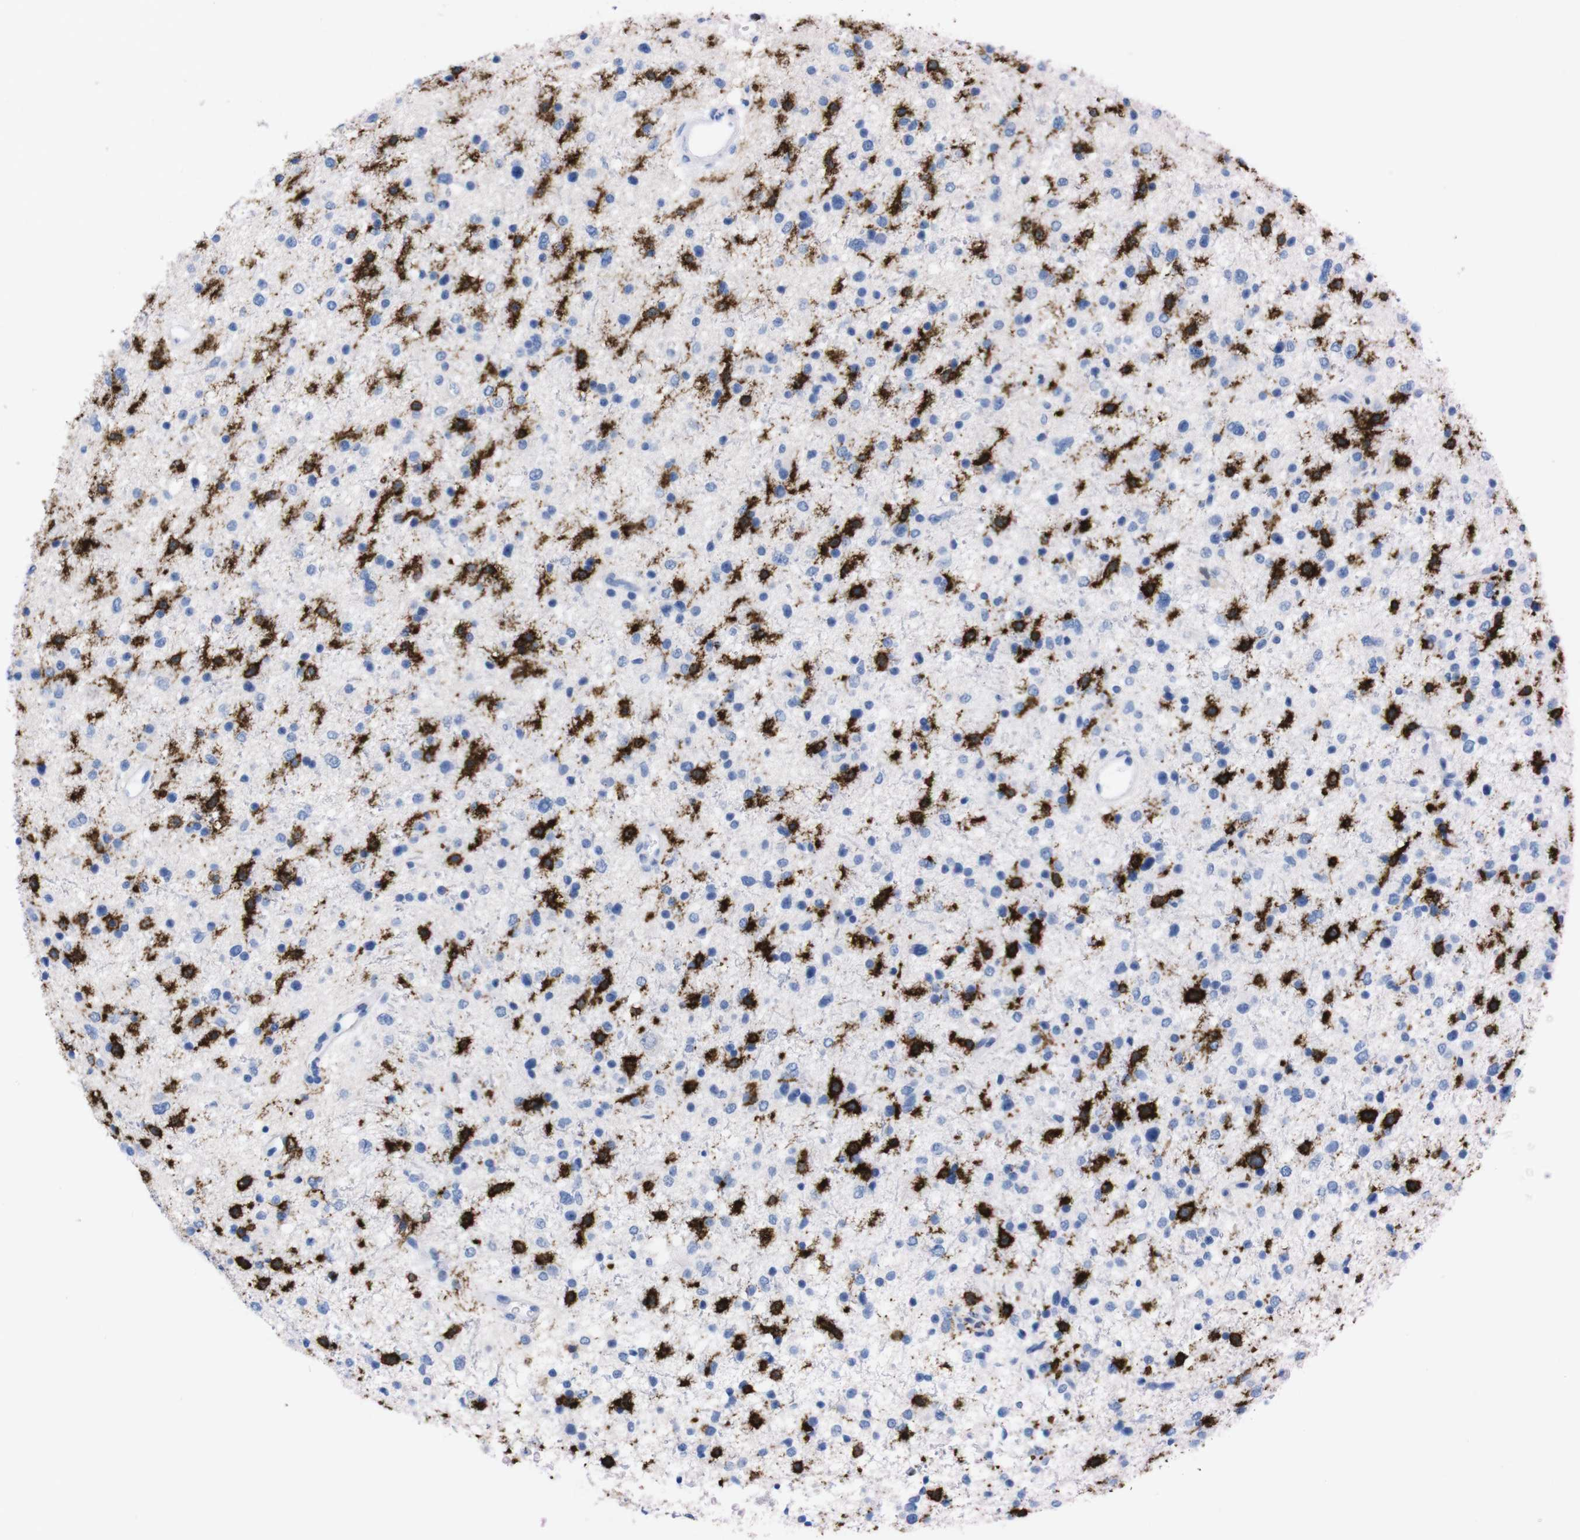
{"staining": {"intensity": "negative", "quantity": "none", "location": "none"}, "tissue": "glioma", "cell_type": "Tumor cells", "image_type": "cancer", "snomed": [{"axis": "morphology", "description": "Glioma, malignant, Low grade"}, {"axis": "topography", "description": "Brain"}], "caption": "There is no significant positivity in tumor cells of glioma. Nuclei are stained in blue.", "gene": "P2RY12", "patient": {"sex": "female", "age": 37}}